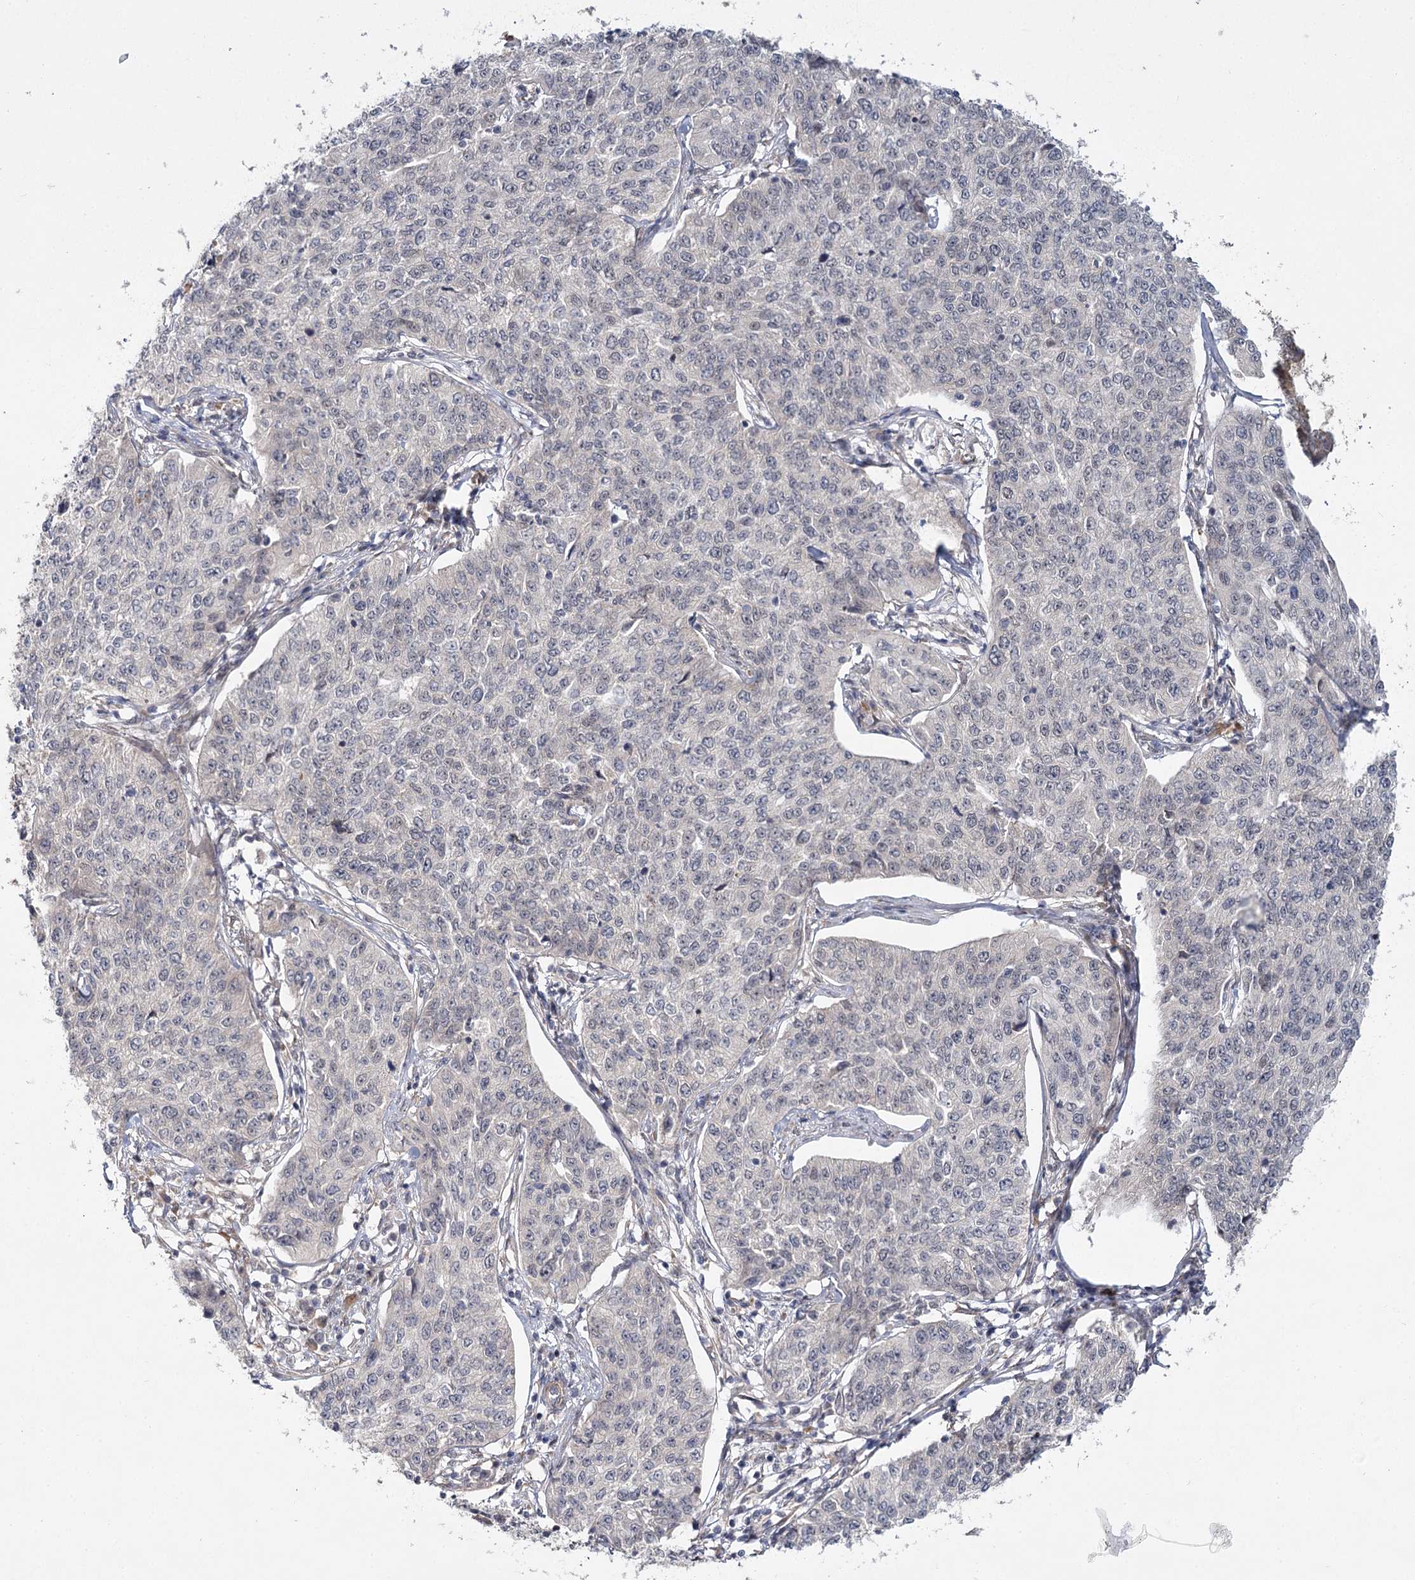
{"staining": {"intensity": "negative", "quantity": "none", "location": "none"}, "tissue": "cervical cancer", "cell_type": "Tumor cells", "image_type": "cancer", "snomed": [{"axis": "morphology", "description": "Squamous cell carcinoma, NOS"}, {"axis": "topography", "description": "Cervix"}], "caption": "Immunohistochemistry histopathology image of neoplastic tissue: cervical cancer stained with DAB demonstrates no significant protein staining in tumor cells.", "gene": "TBC1D9B", "patient": {"sex": "female", "age": 35}}